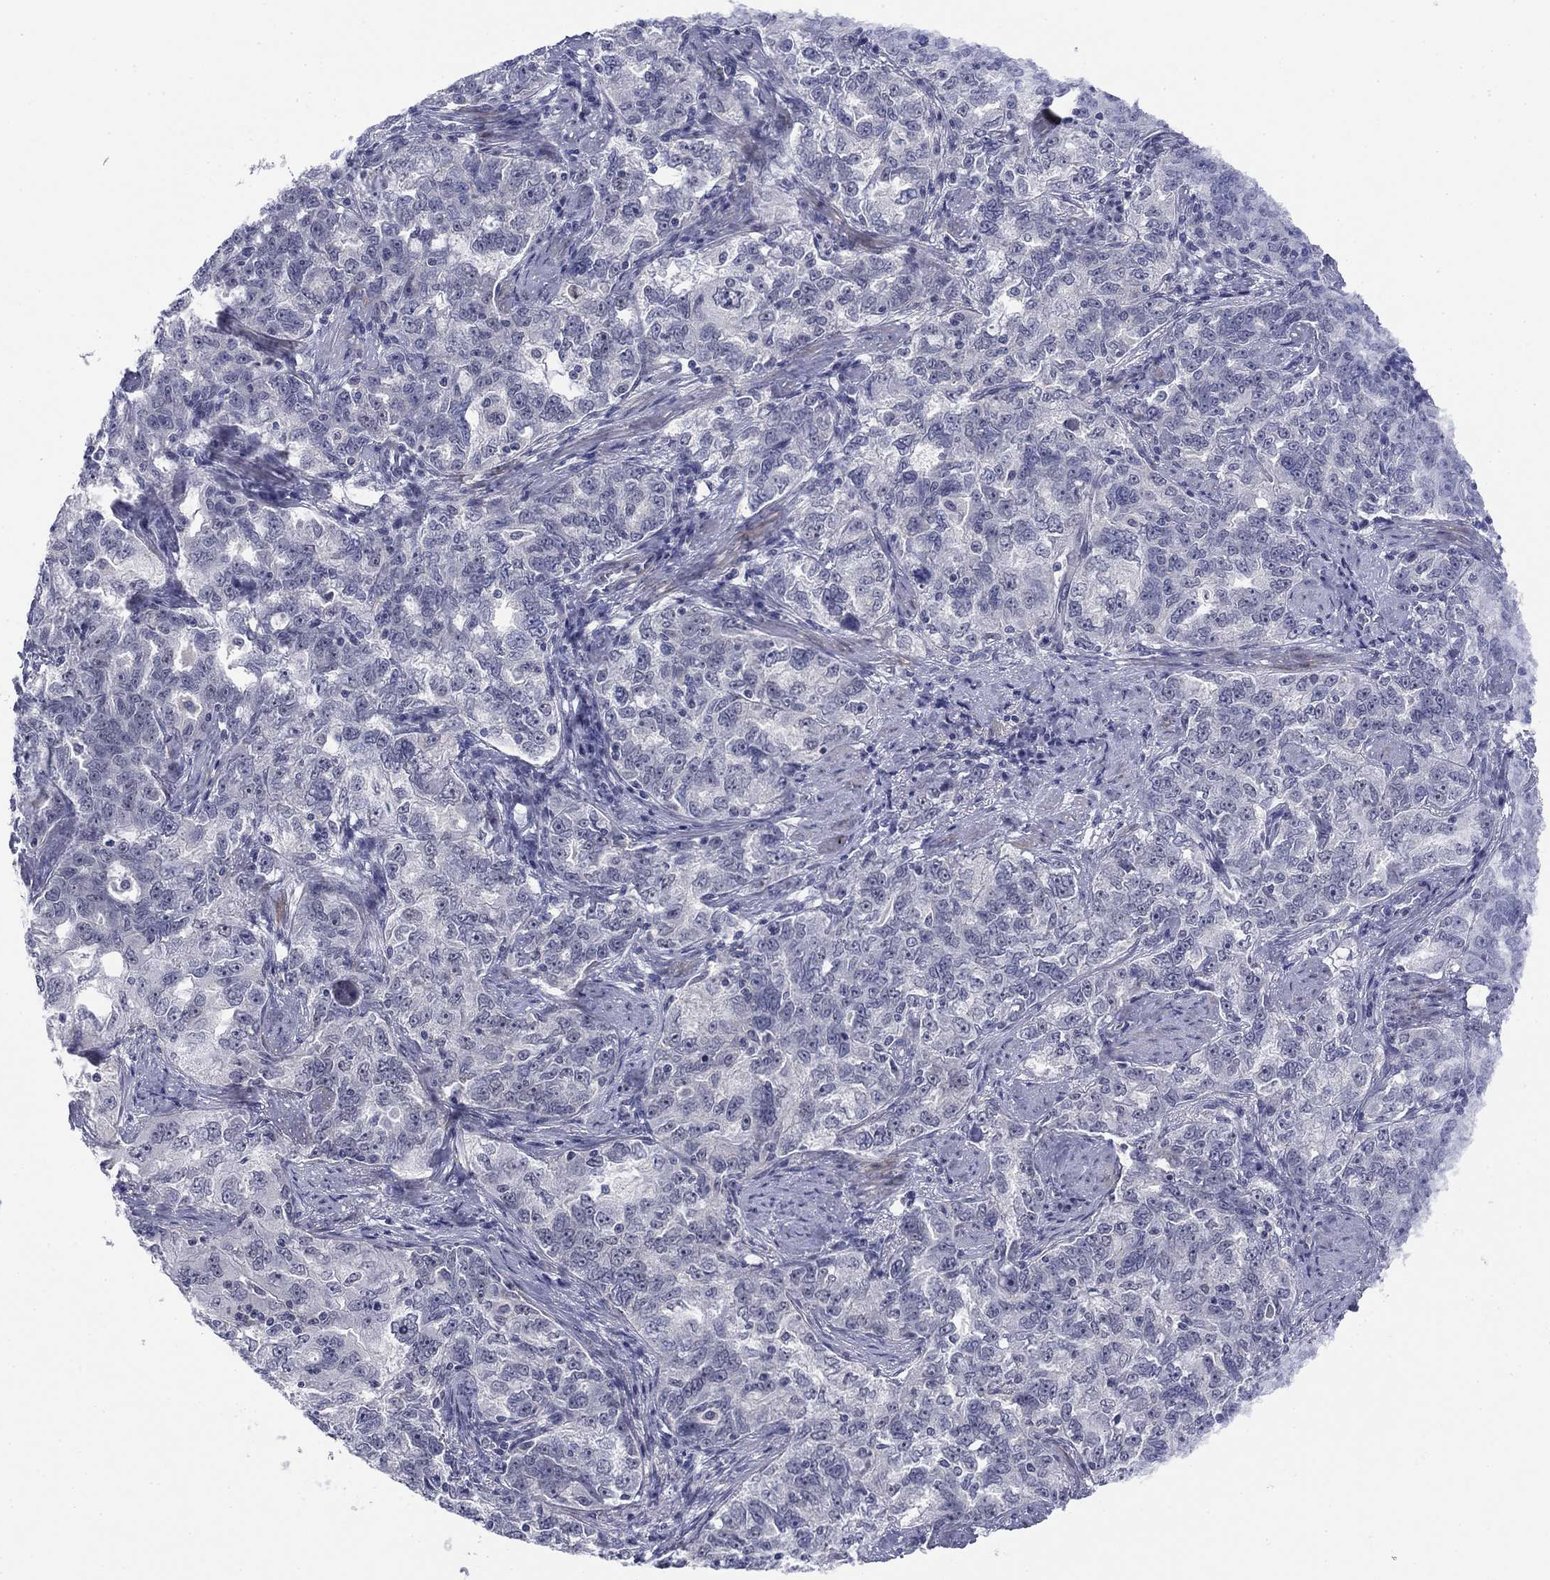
{"staining": {"intensity": "negative", "quantity": "none", "location": "none"}, "tissue": "ovarian cancer", "cell_type": "Tumor cells", "image_type": "cancer", "snomed": [{"axis": "morphology", "description": "Cystadenocarcinoma, serous, NOS"}, {"axis": "topography", "description": "Ovary"}], "caption": "Ovarian serous cystadenocarcinoma was stained to show a protein in brown. There is no significant staining in tumor cells.", "gene": "TIGD4", "patient": {"sex": "female", "age": 51}}